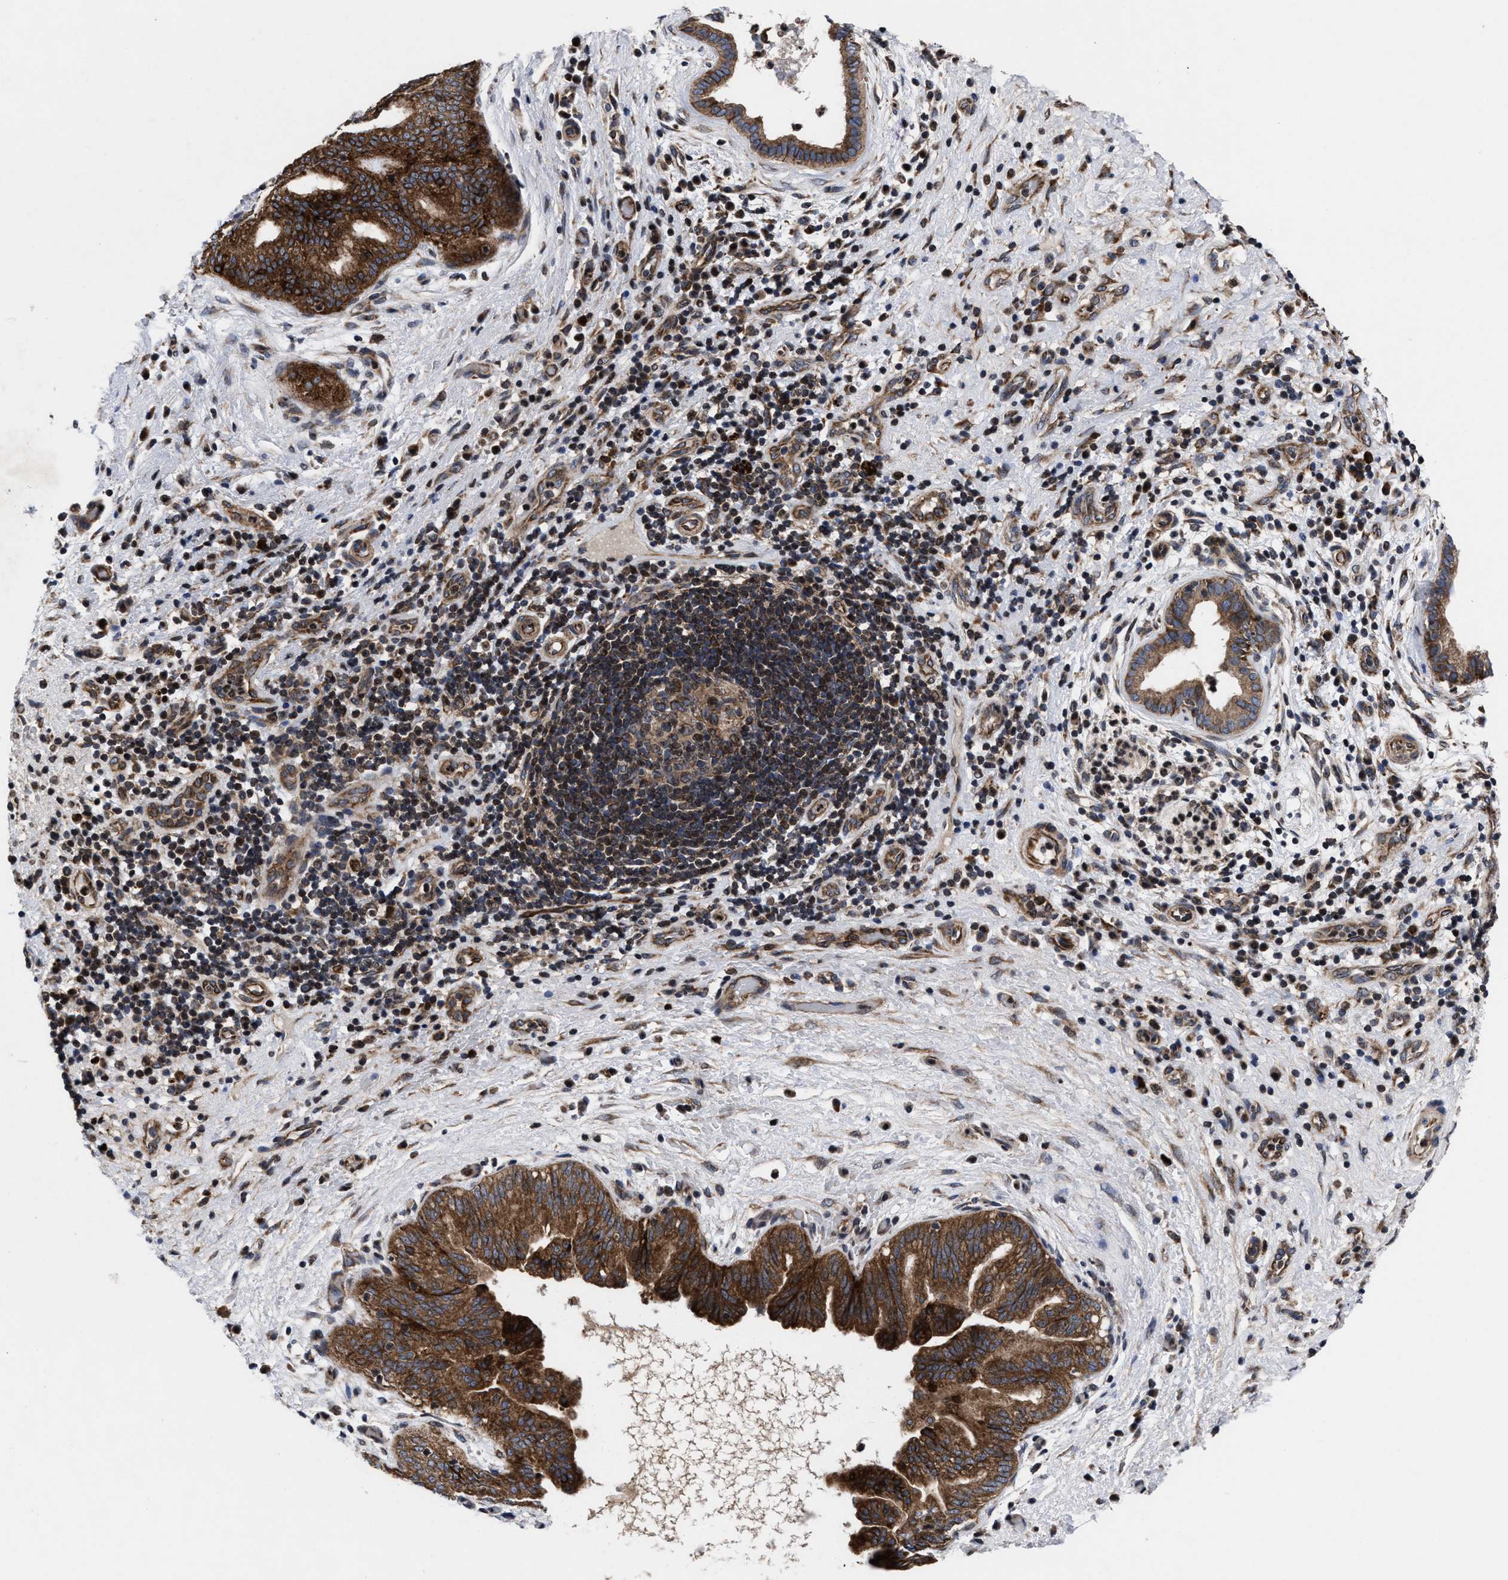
{"staining": {"intensity": "strong", "quantity": ">75%", "location": "cytoplasmic/membranous"}, "tissue": "liver cancer", "cell_type": "Tumor cells", "image_type": "cancer", "snomed": [{"axis": "morphology", "description": "Cholangiocarcinoma"}, {"axis": "topography", "description": "Liver"}], "caption": "This histopathology image displays immunohistochemistry (IHC) staining of liver cholangiocarcinoma, with high strong cytoplasmic/membranous staining in about >75% of tumor cells.", "gene": "MRPL50", "patient": {"sex": "female", "age": 38}}